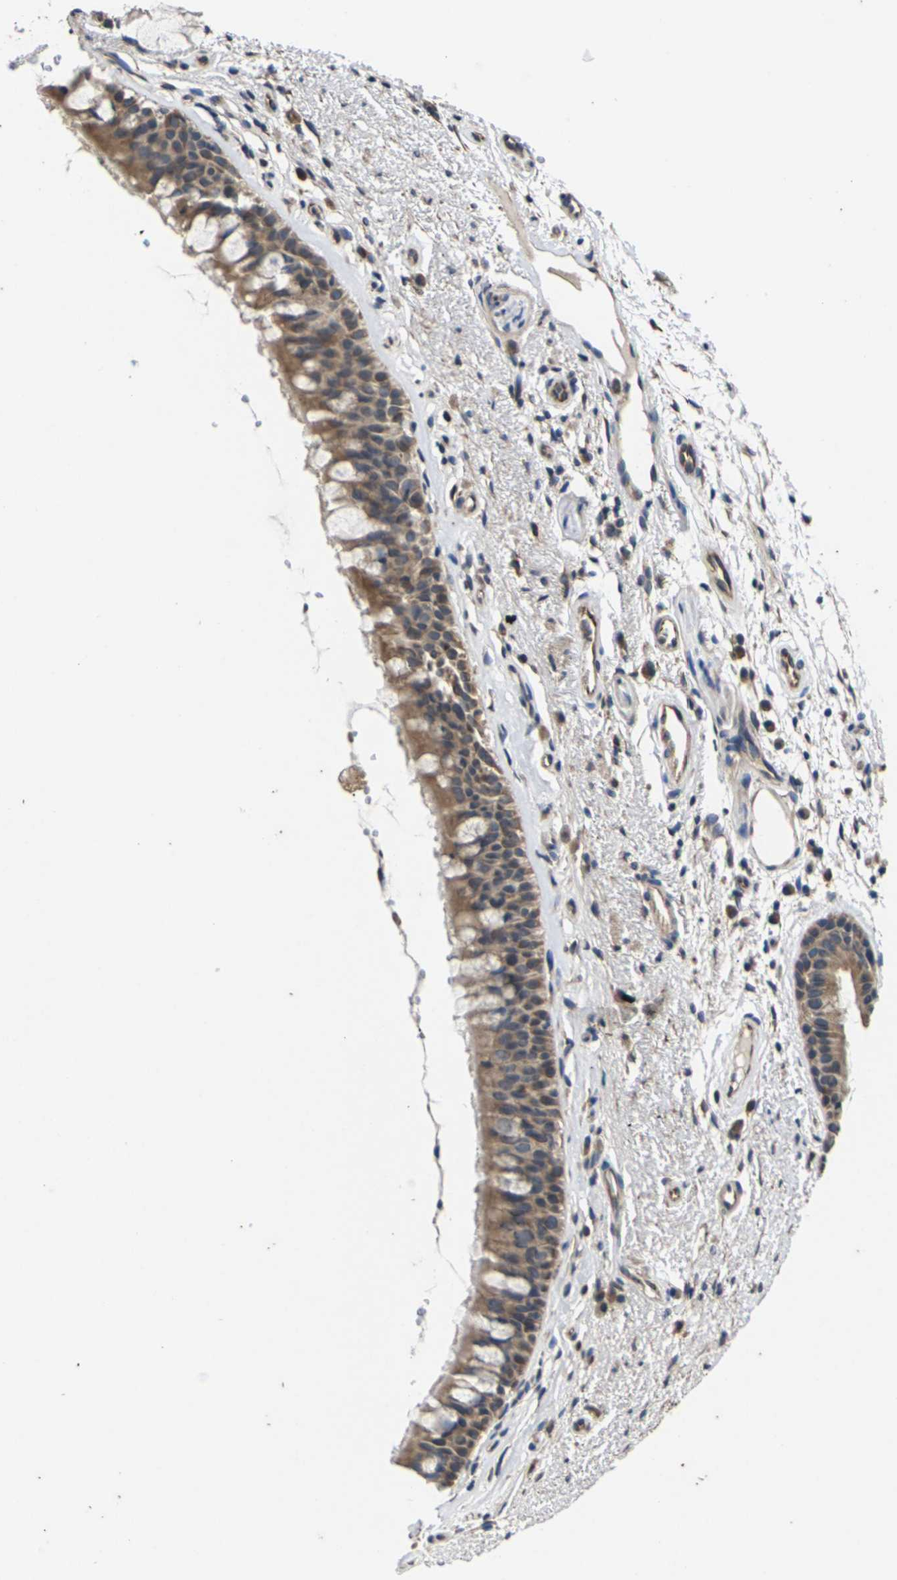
{"staining": {"intensity": "moderate", "quantity": ">75%", "location": "cytoplasmic/membranous"}, "tissue": "bronchus", "cell_type": "Respiratory epithelial cells", "image_type": "normal", "snomed": [{"axis": "morphology", "description": "Normal tissue, NOS"}, {"axis": "topography", "description": "Bronchus"}], "caption": "Brown immunohistochemical staining in benign bronchus shows moderate cytoplasmic/membranous positivity in about >75% of respiratory epithelial cells. The staining is performed using DAB brown chromogen to label protein expression. The nuclei are counter-stained blue using hematoxylin.", "gene": "DKK2", "patient": {"sex": "female", "age": 54}}